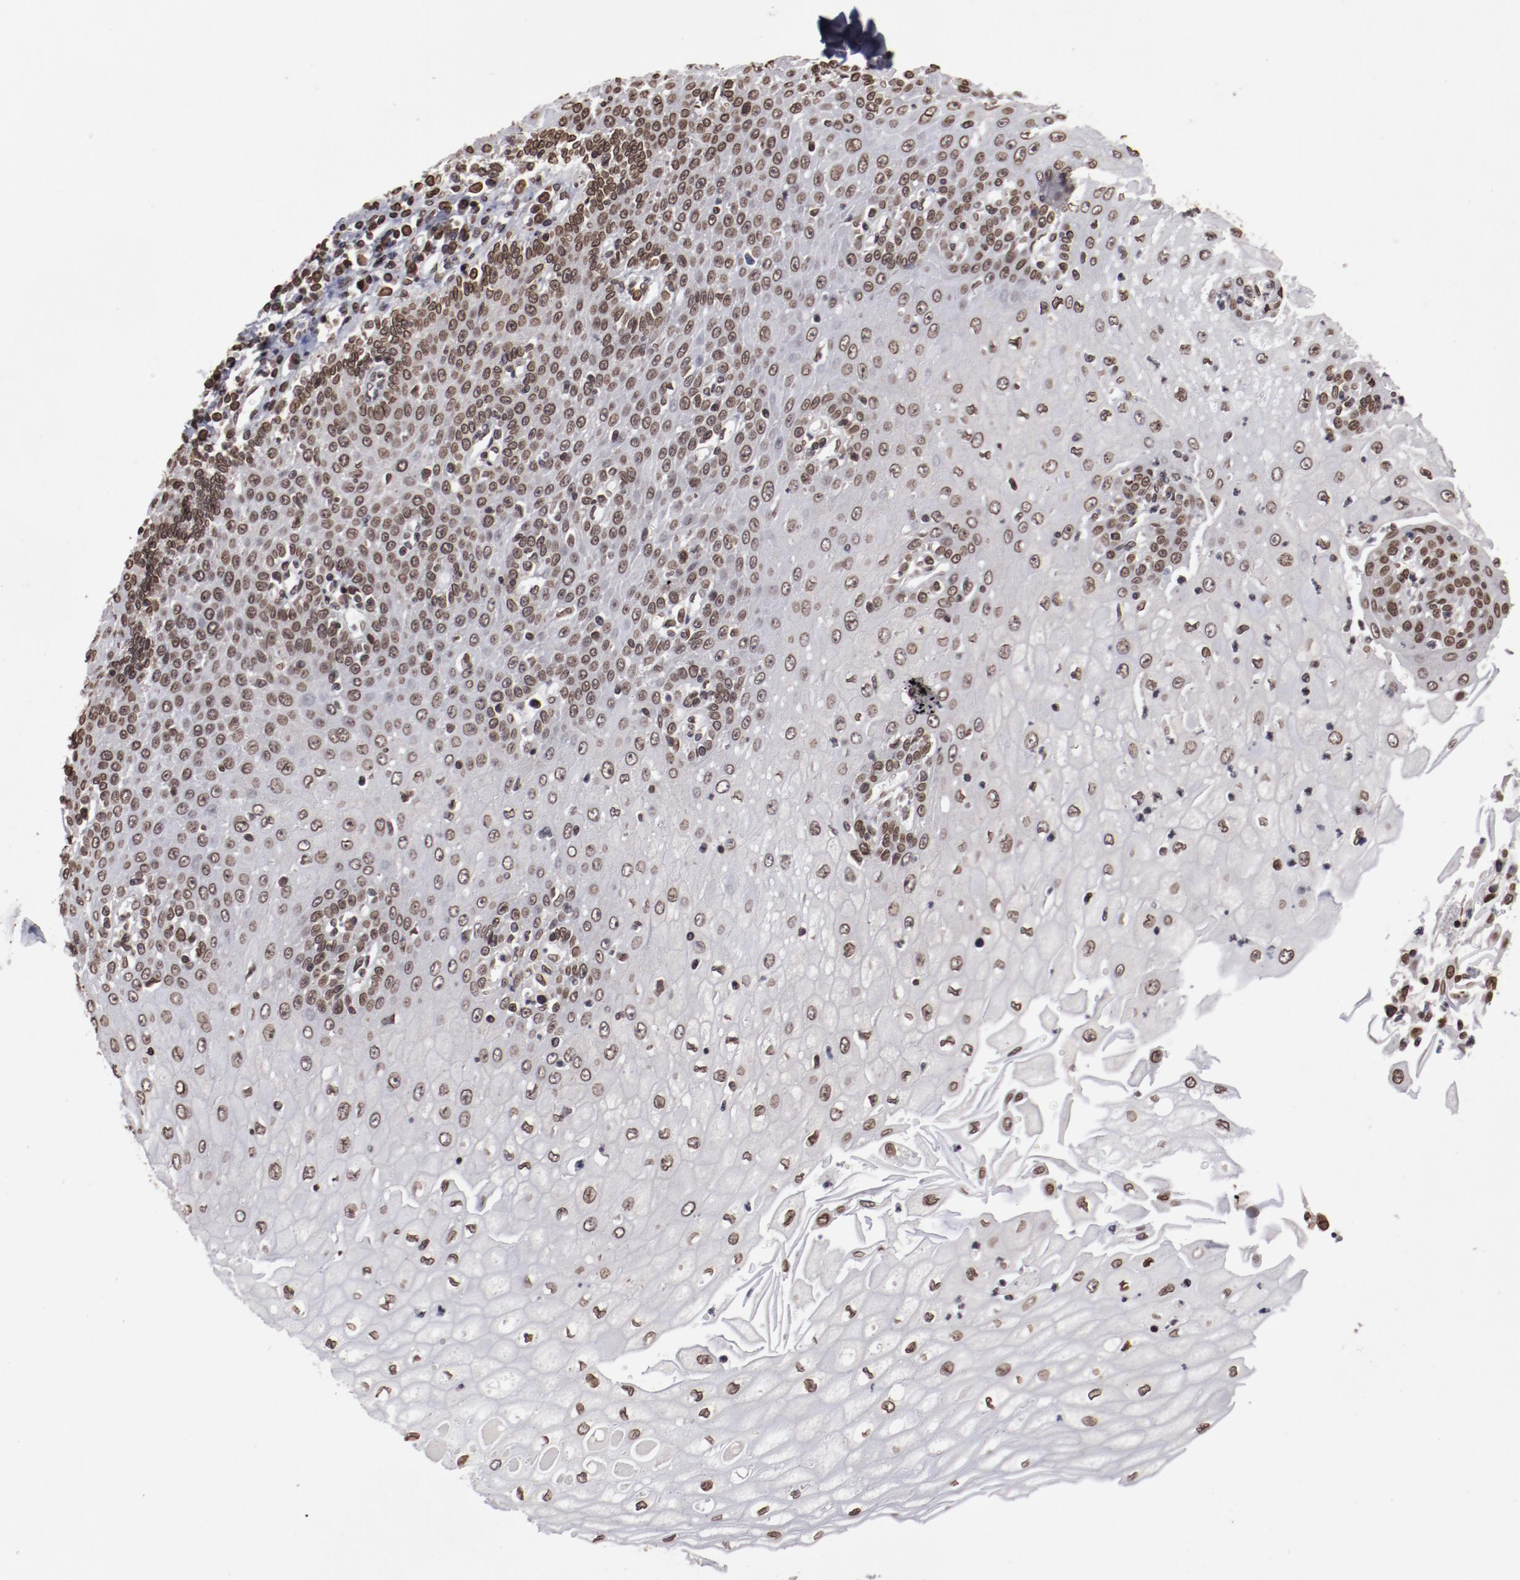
{"staining": {"intensity": "moderate", "quantity": ">75%", "location": "nuclear"}, "tissue": "esophagus", "cell_type": "Squamous epithelial cells", "image_type": "normal", "snomed": [{"axis": "morphology", "description": "Normal tissue, NOS"}, {"axis": "topography", "description": "Esophagus"}], "caption": "Immunohistochemistry (IHC) of unremarkable human esophagus exhibits medium levels of moderate nuclear positivity in approximately >75% of squamous epithelial cells.", "gene": "AKT1", "patient": {"sex": "male", "age": 65}}